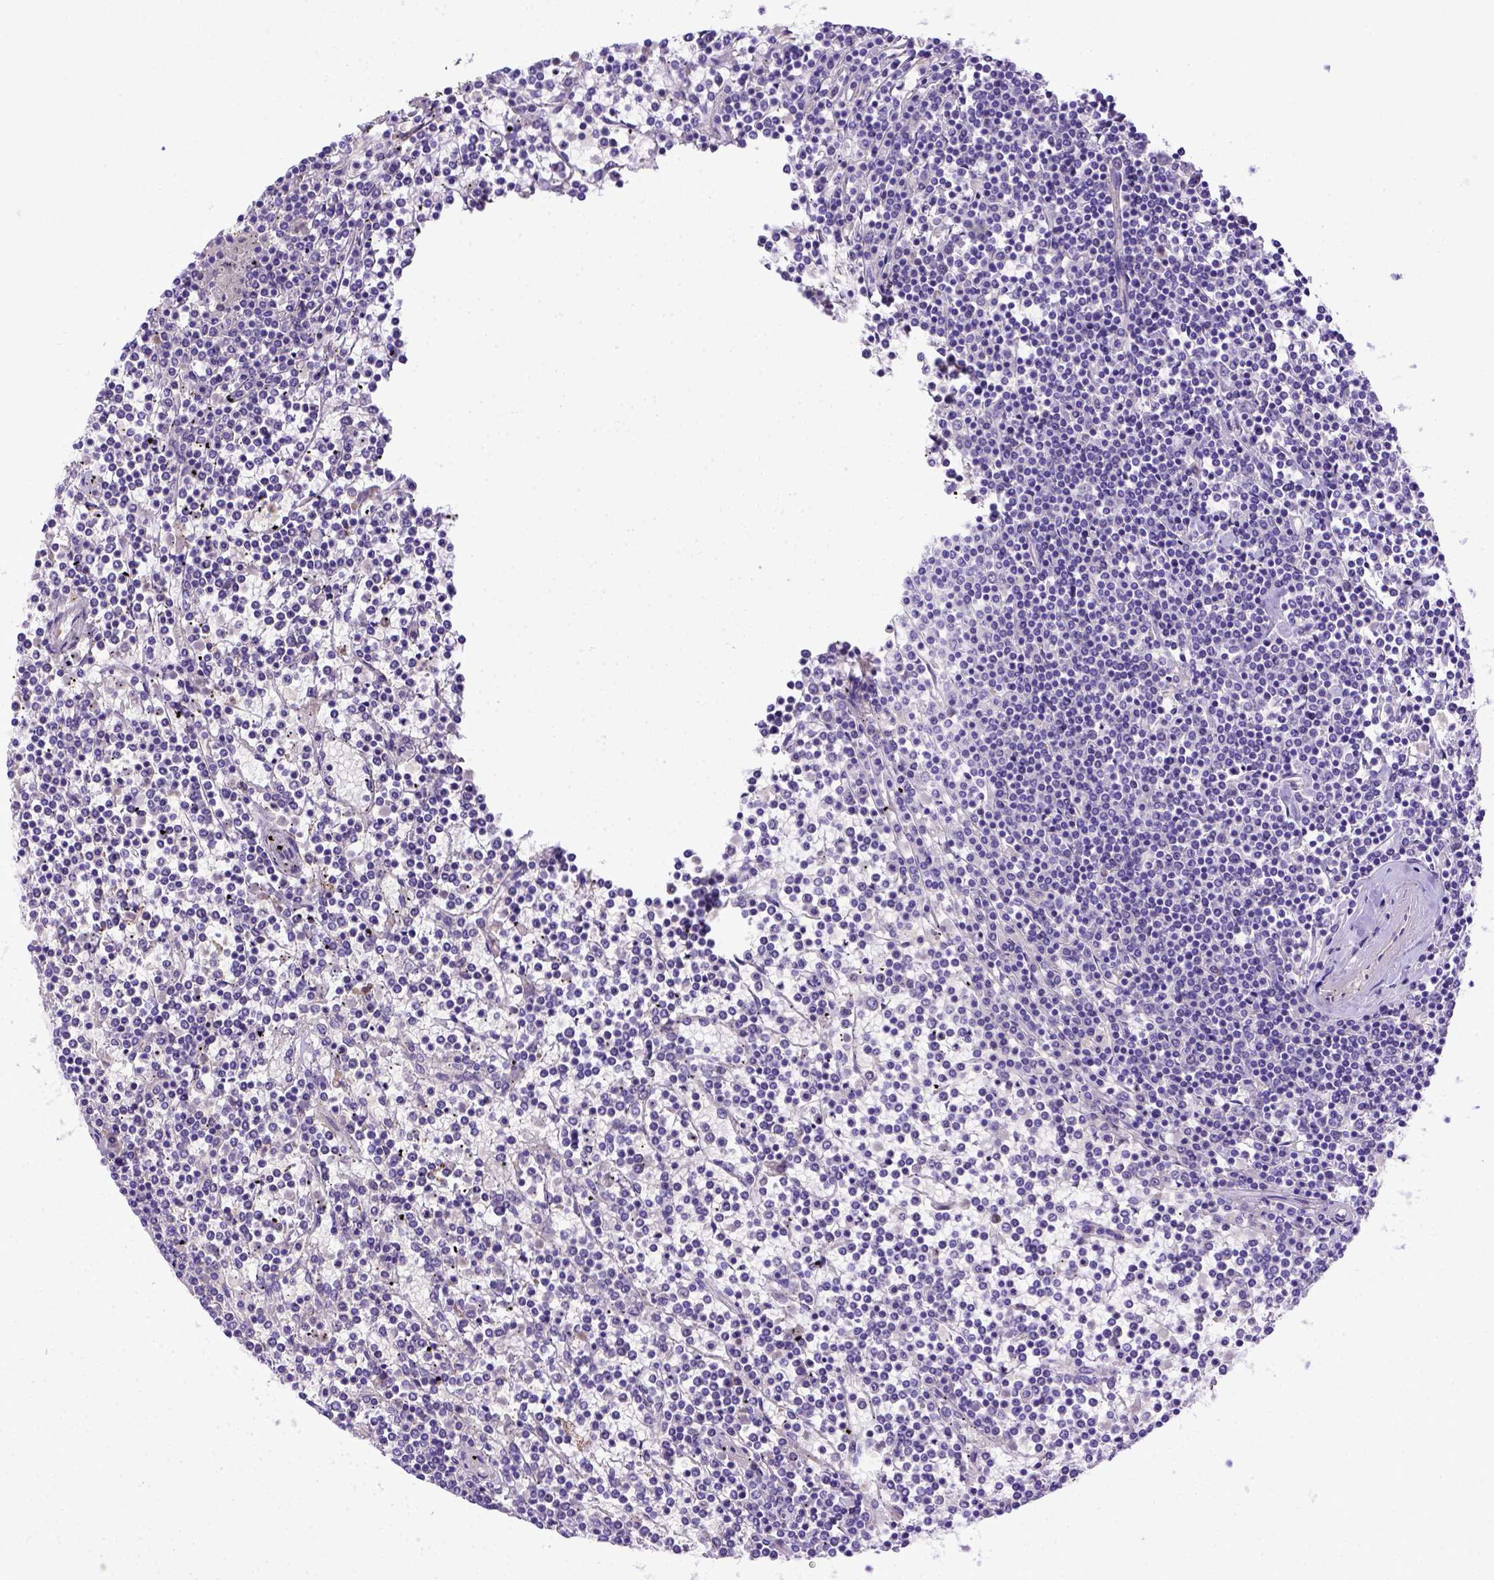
{"staining": {"intensity": "negative", "quantity": "none", "location": "none"}, "tissue": "lymphoma", "cell_type": "Tumor cells", "image_type": "cancer", "snomed": [{"axis": "morphology", "description": "Malignant lymphoma, non-Hodgkin's type, Low grade"}, {"axis": "topography", "description": "Spleen"}], "caption": "Micrograph shows no protein expression in tumor cells of low-grade malignant lymphoma, non-Hodgkin's type tissue. The staining is performed using DAB brown chromogen with nuclei counter-stained in using hematoxylin.", "gene": "CFAP300", "patient": {"sex": "female", "age": 19}}